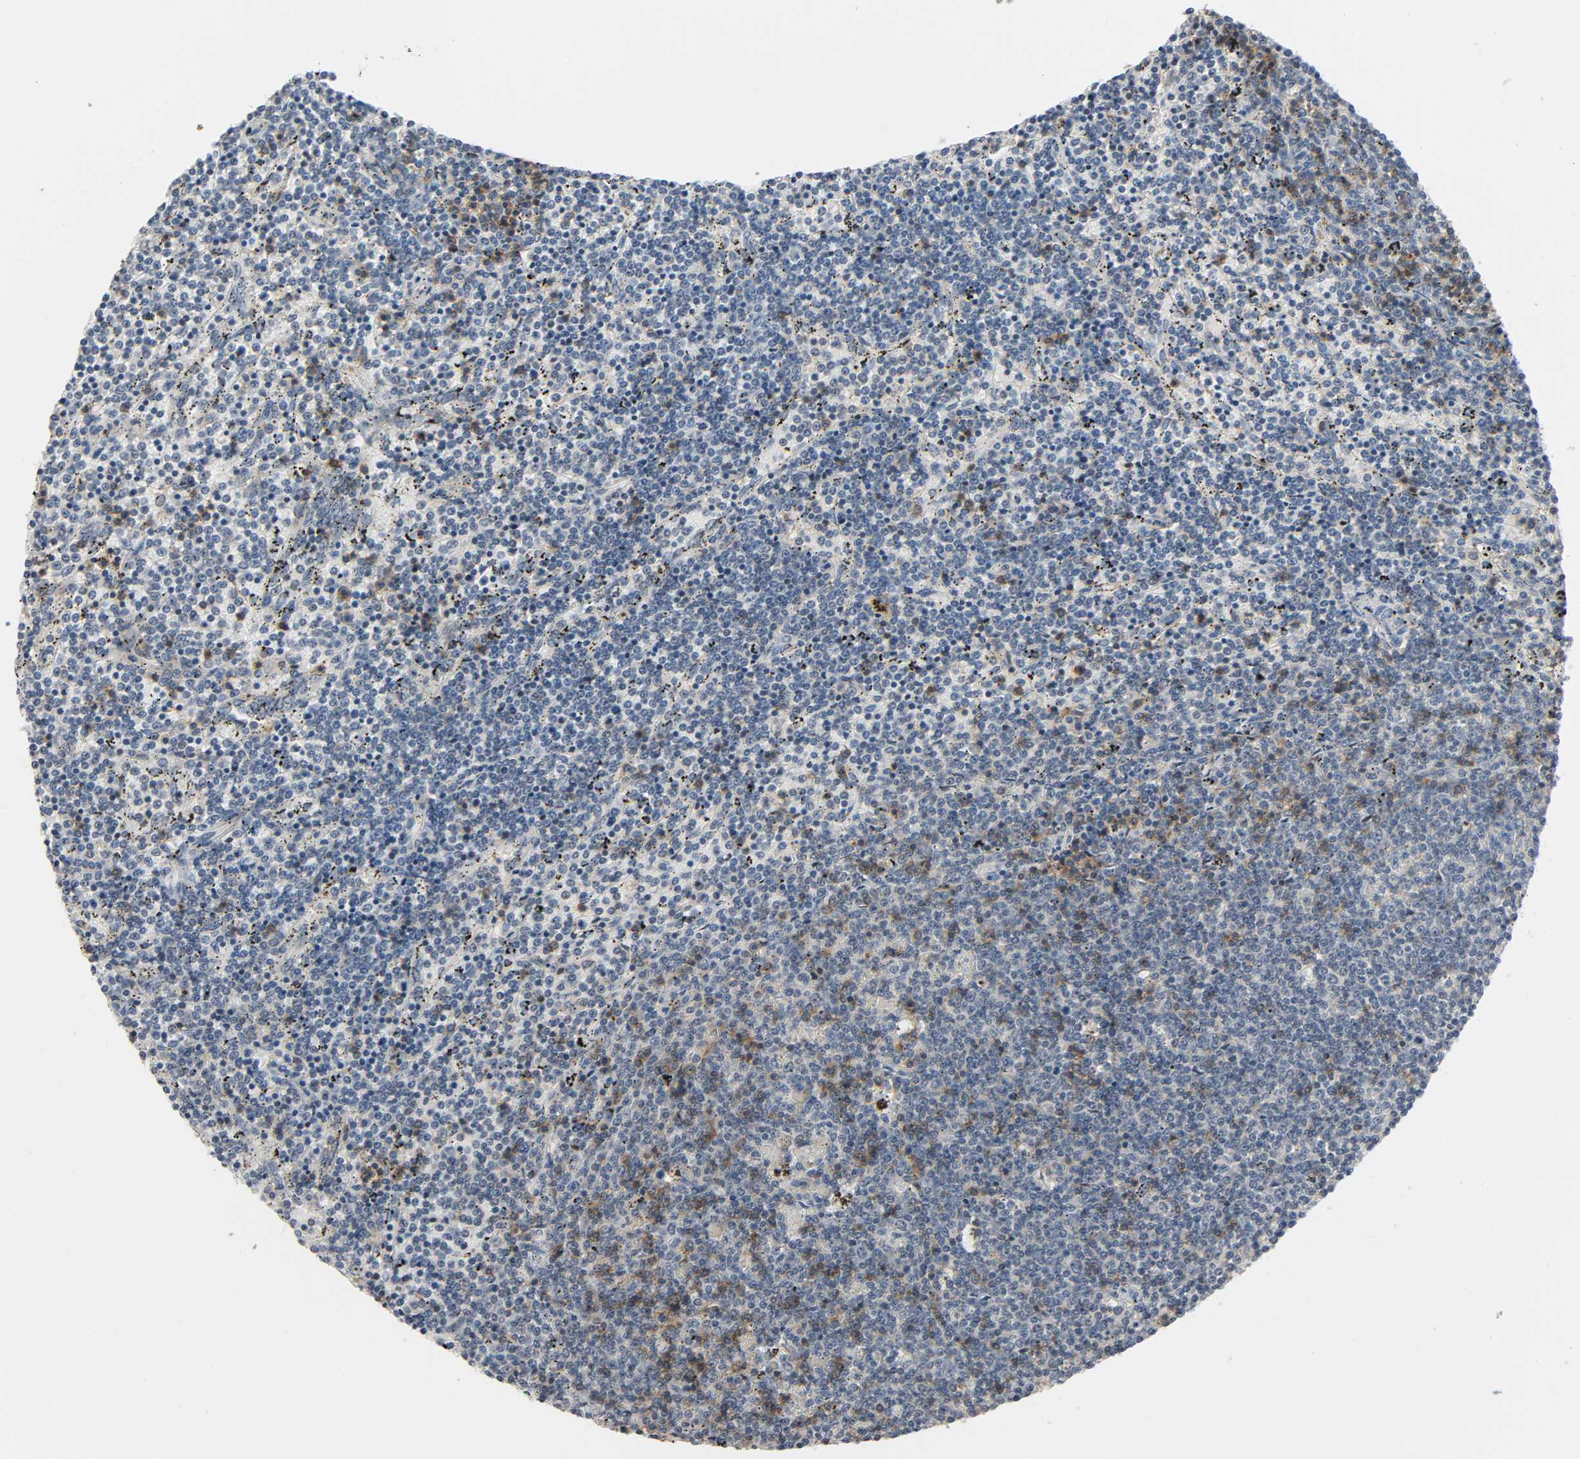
{"staining": {"intensity": "negative", "quantity": "none", "location": "none"}, "tissue": "lymphoma", "cell_type": "Tumor cells", "image_type": "cancer", "snomed": [{"axis": "morphology", "description": "Malignant lymphoma, non-Hodgkin's type, Low grade"}, {"axis": "topography", "description": "Spleen"}], "caption": "This is an IHC histopathology image of lymphoma. There is no expression in tumor cells.", "gene": "CD4", "patient": {"sex": "female", "age": 50}}